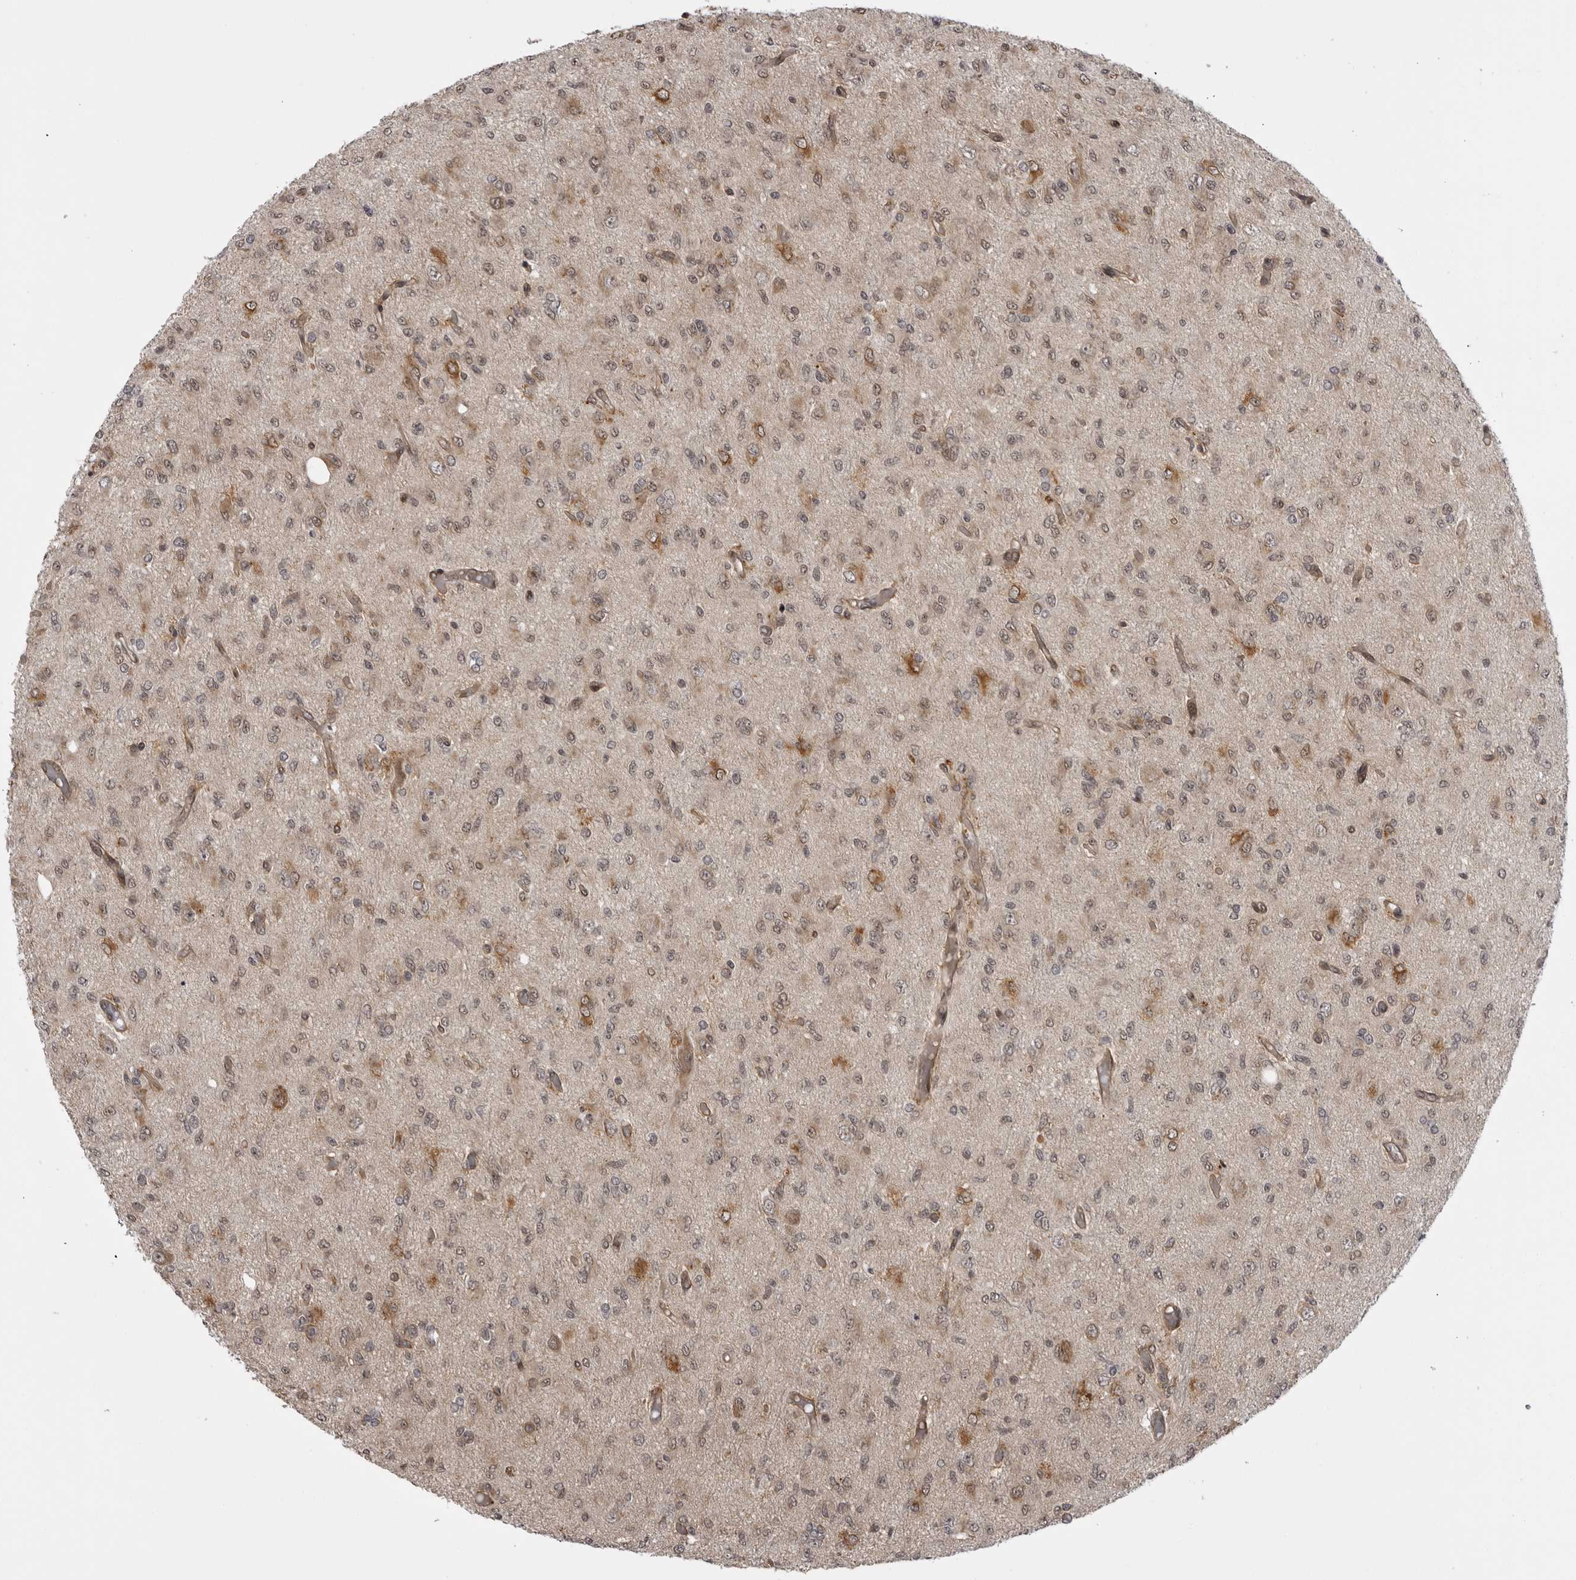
{"staining": {"intensity": "moderate", "quantity": "<25%", "location": "cytoplasmic/membranous"}, "tissue": "glioma", "cell_type": "Tumor cells", "image_type": "cancer", "snomed": [{"axis": "morphology", "description": "Glioma, malignant, High grade"}, {"axis": "topography", "description": "Brain"}], "caption": "Human glioma stained for a protein (brown) reveals moderate cytoplasmic/membranous positive staining in about <25% of tumor cells.", "gene": "DNAH14", "patient": {"sex": "female", "age": 59}}